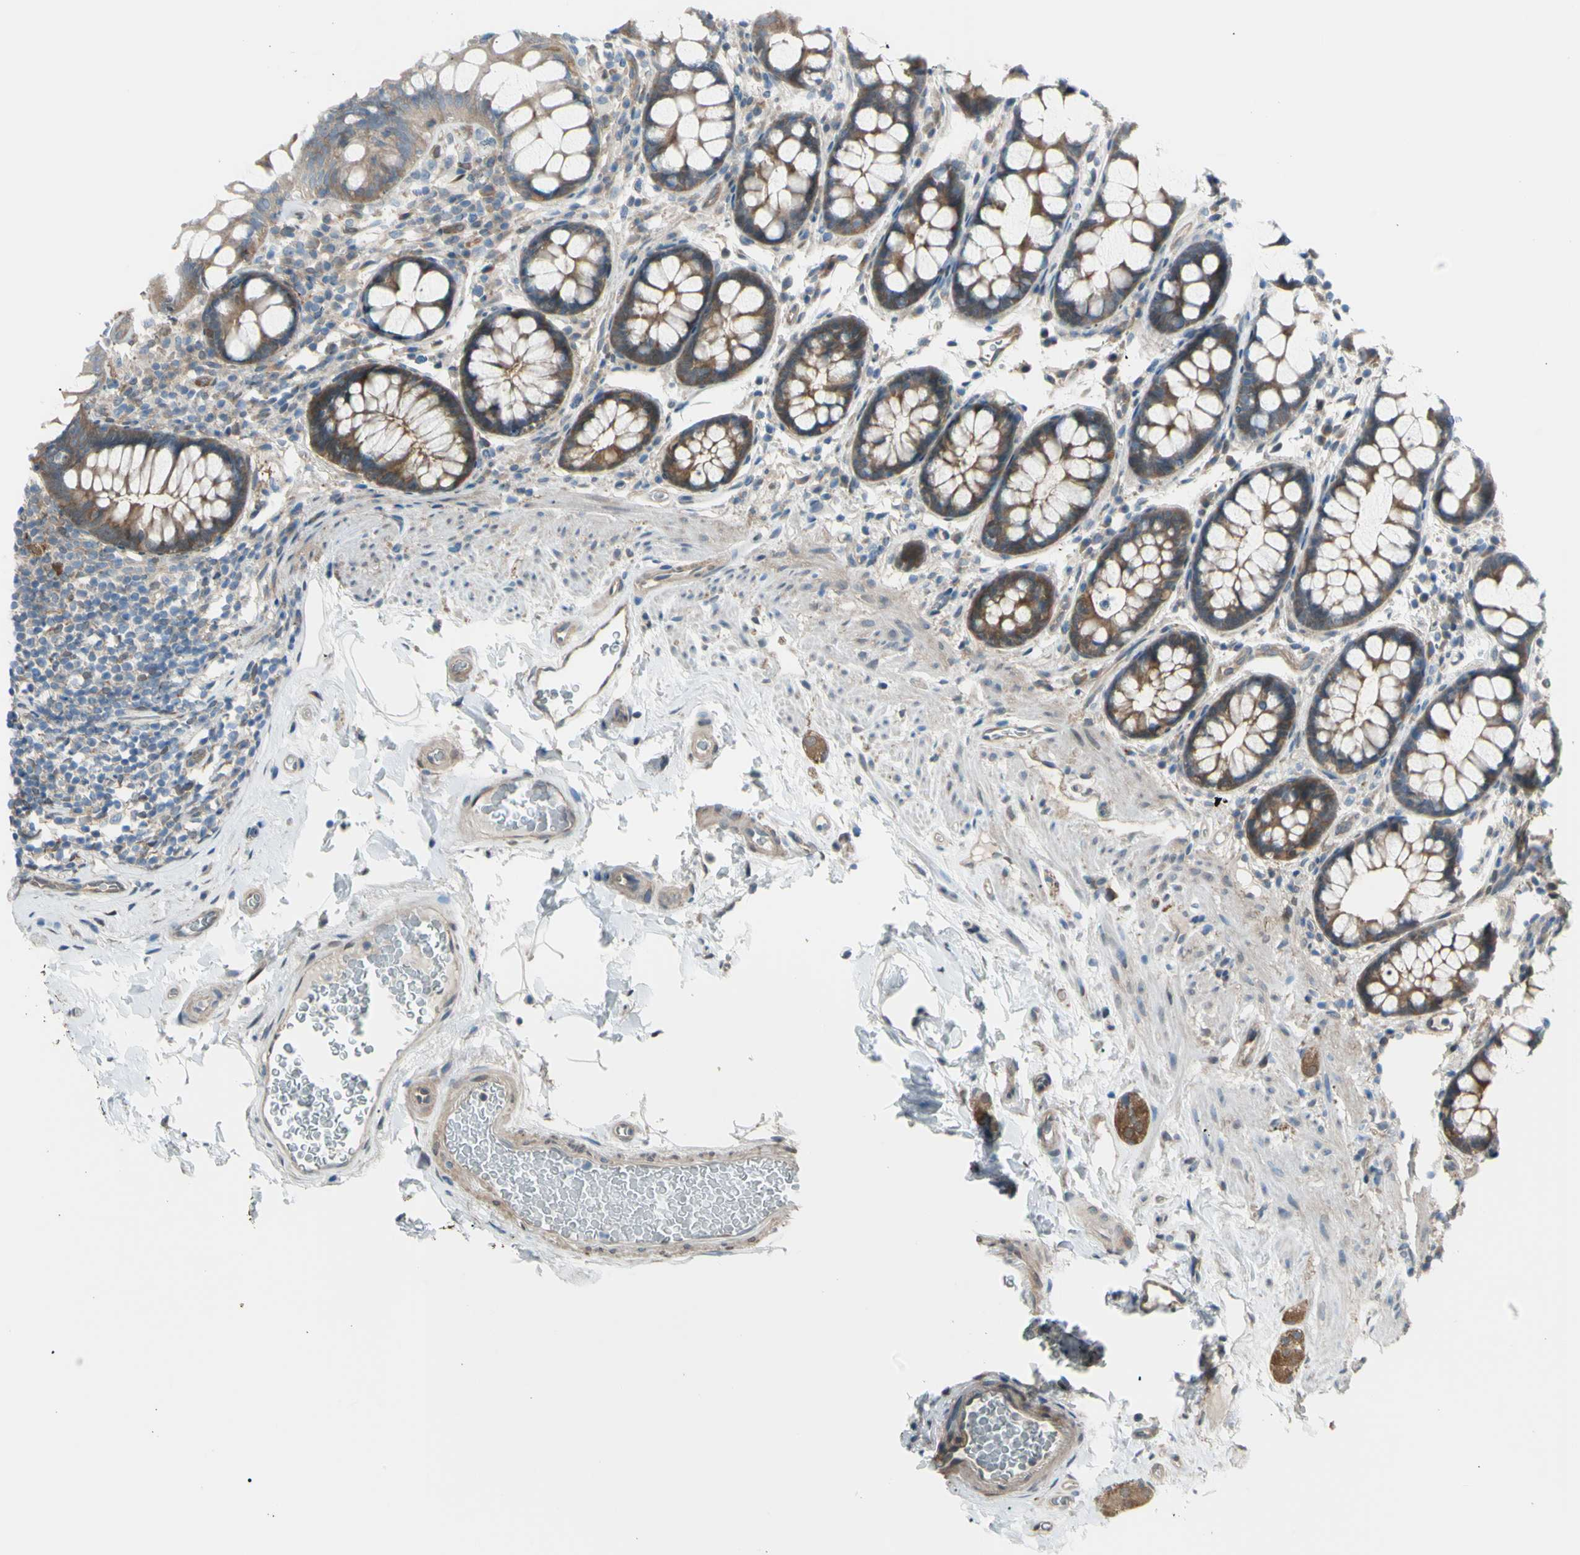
{"staining": {"intensity": "weak", "quantity": ">75%", "location": "cytoplasmic/membranous"}, "tissue": "colon", "cell_type": "Endothelial cells", "image_type": "normal", "snomed": [{"axis": "morphology", "description": "Normal tissue, NOS"}, {"axis": "topography", "description": "Colon"}], "caption": "A histopathology image of human colon stained for a protein shows weak cytoplasmic/membranous brown staining in endothelial cells.", "gene": "YWHAQ", "patient": {"sex": "female", "age": 80}}